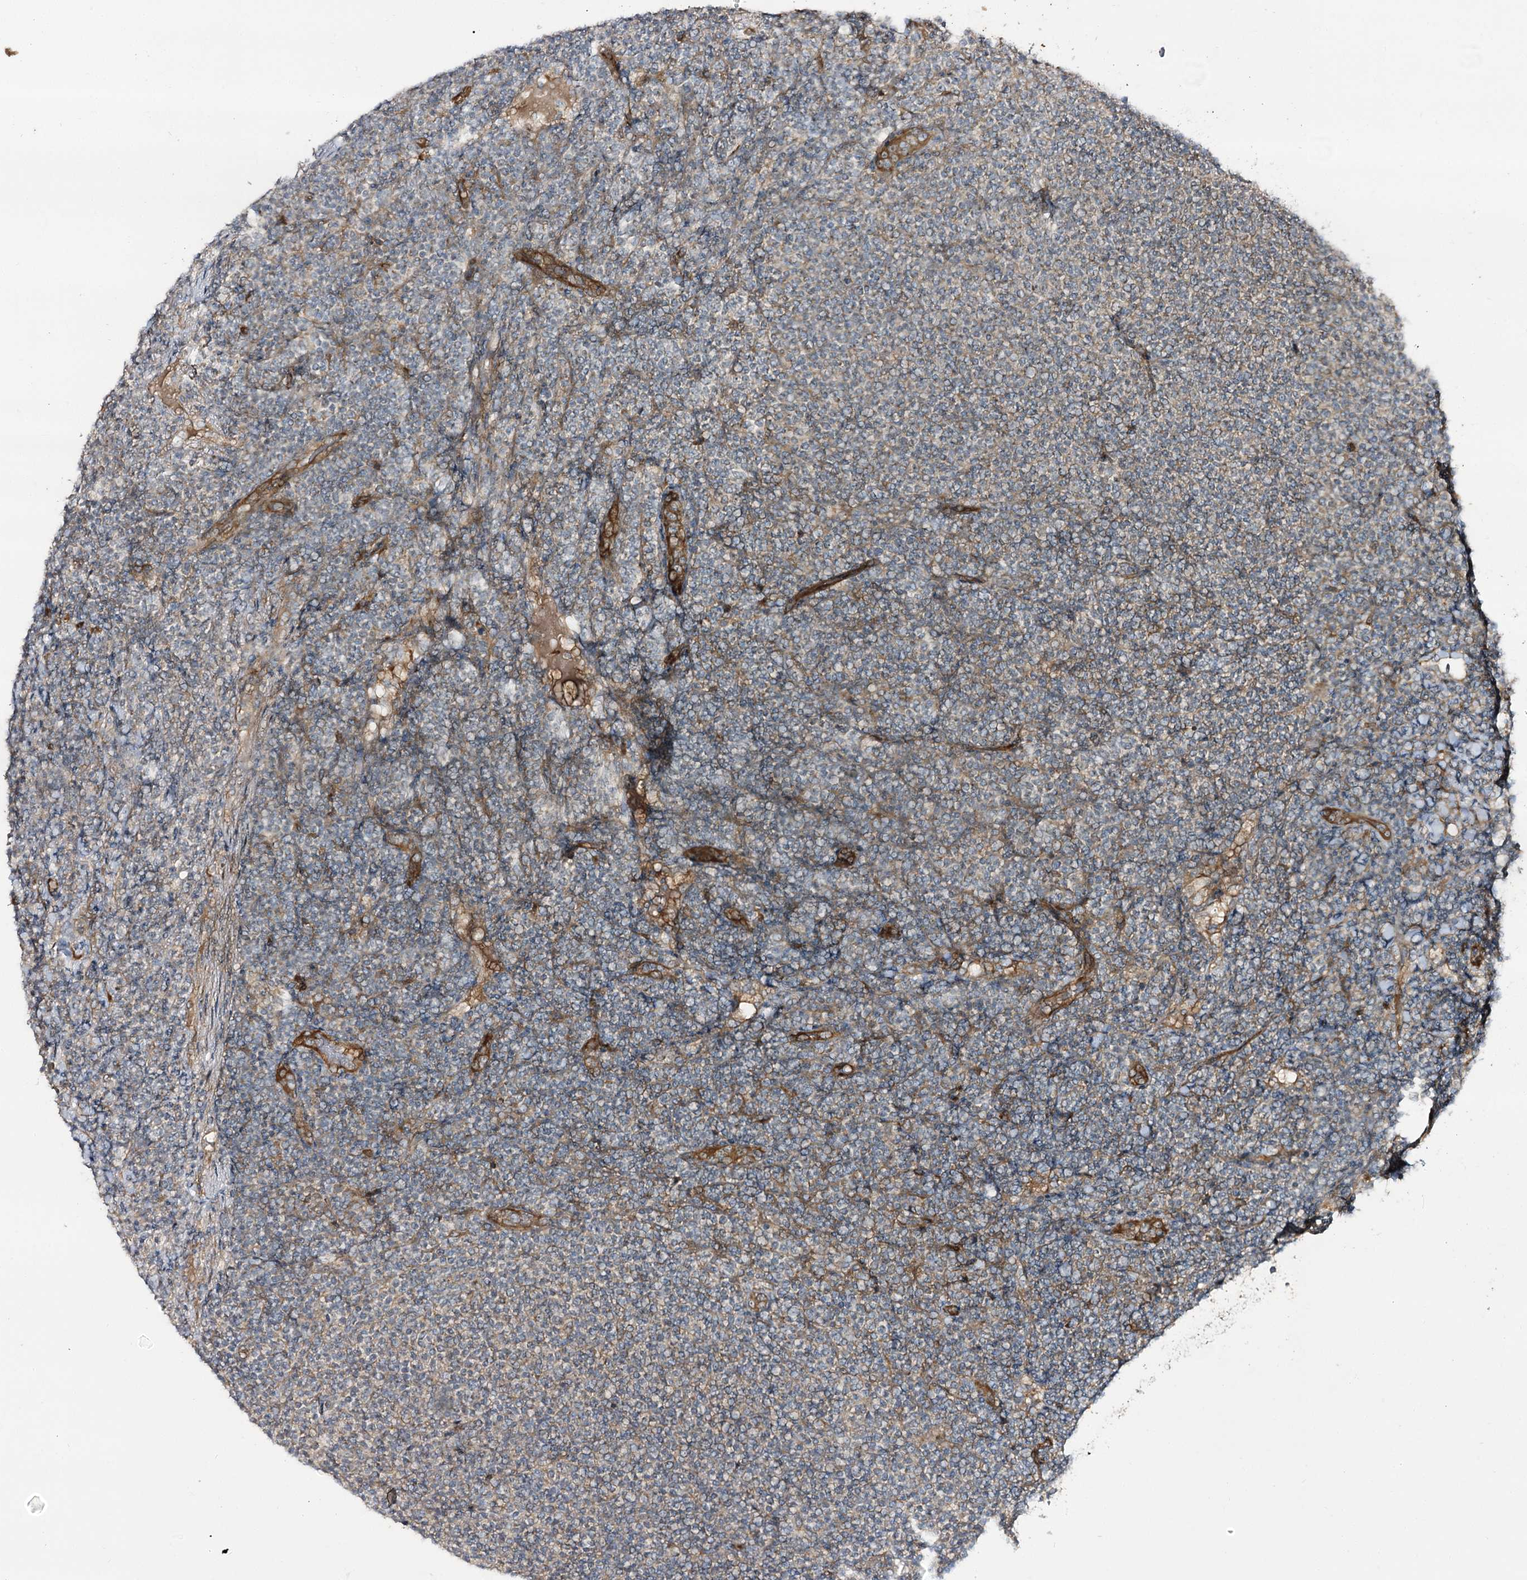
{"staining": {"intensity": "weak", "quantity": ">75%", "location": "cytoplasmic/membranous"}, "tissue": "lymphoma", "cell_type": "Tumor cells", "image_type": "cancer", "snomed": [{"axis": "morphology", "description": "Malignant lymphoma, non-Hodgkin's type, Low grade"}, {"axis": "topography", "description": "Lymph node"}], "caption": "Immunohistochemical staining of human low-grade malignant lymphoma, non-Hodgkin's type shows weak cytoplasmic/membranous protein expression in approximately >75% of tumor cells.", "gene": "C11orf80", "patient": {"sex": "male", "age": 66}}